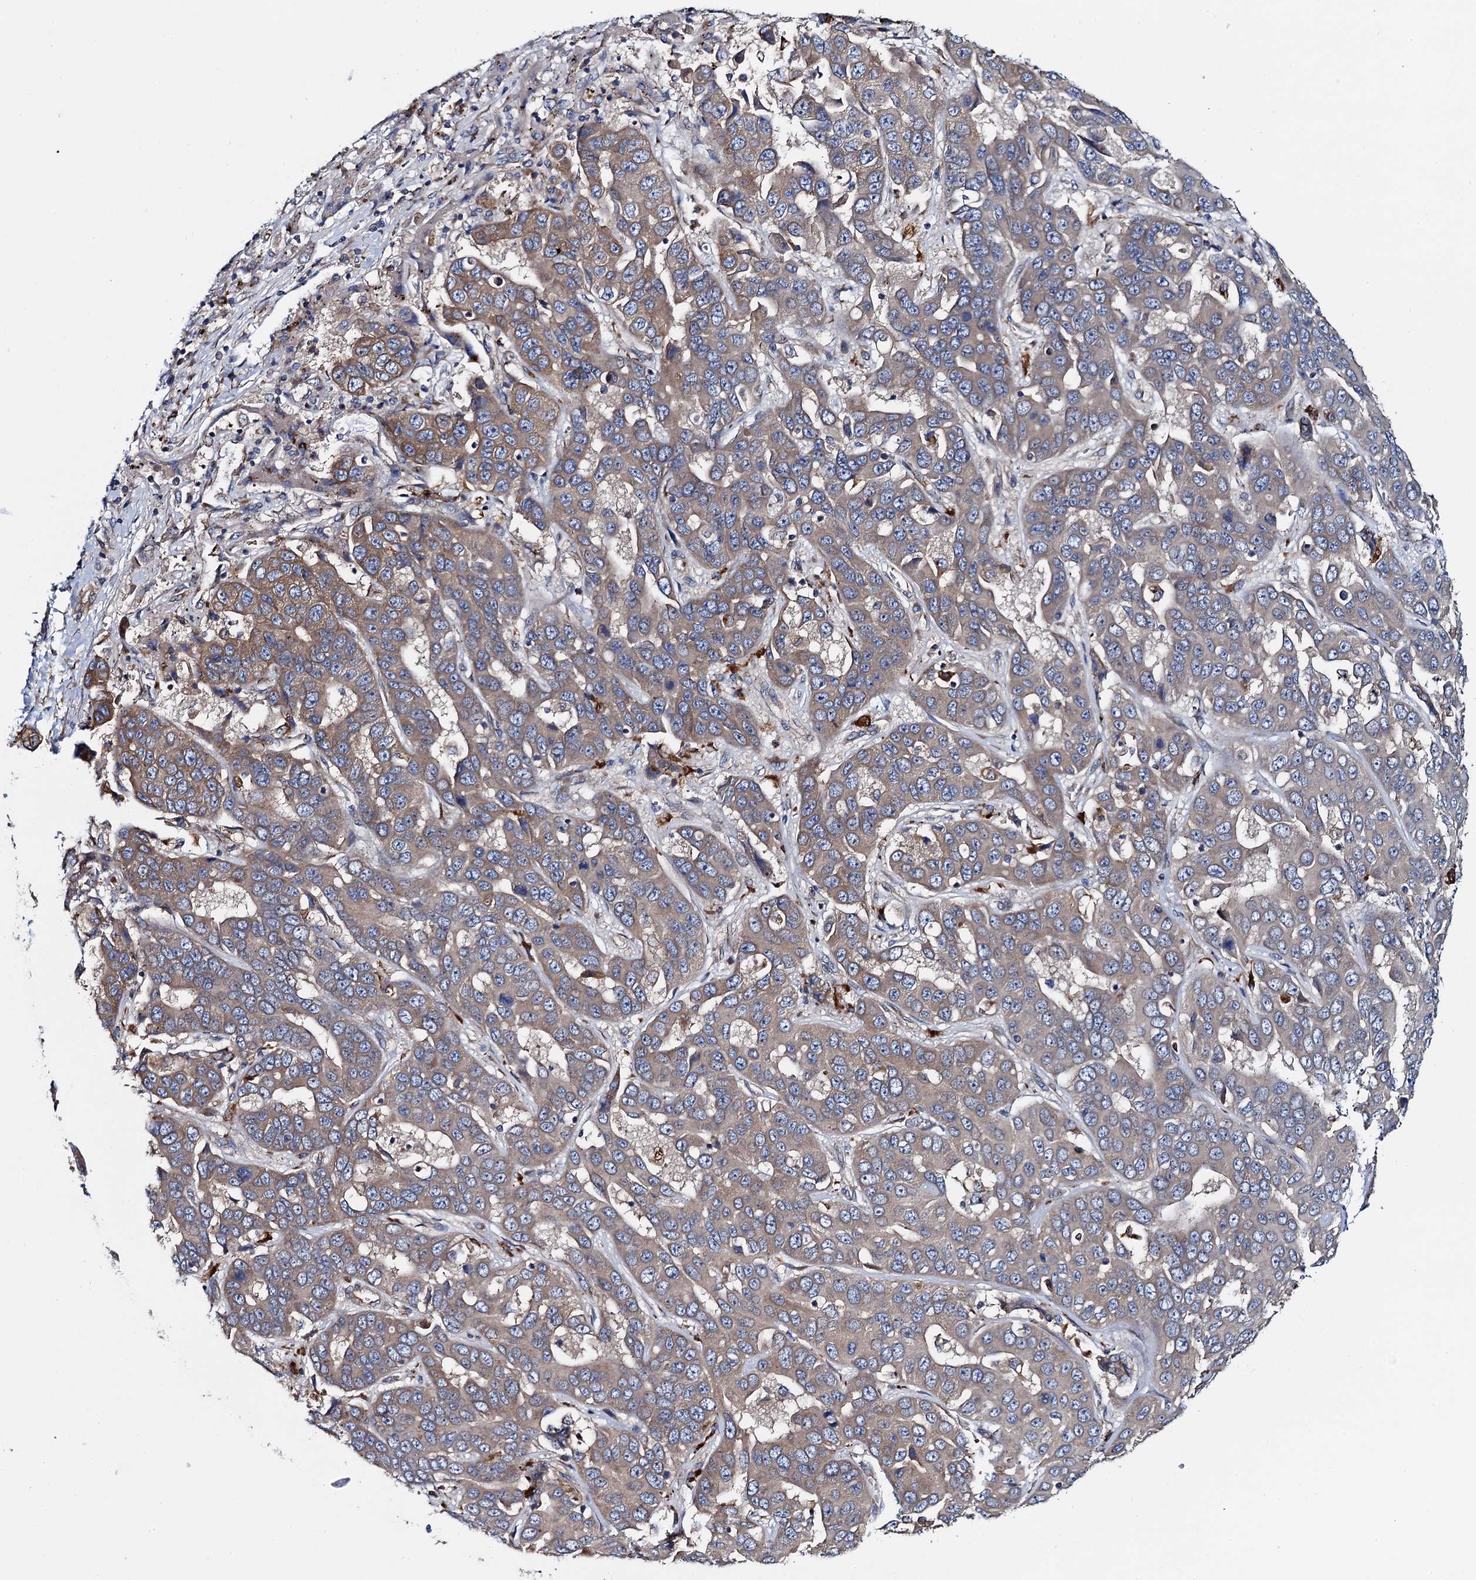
{"staining": {"intensity": "moderate", "quantity": "25%-75%", "location": "cytoplasmic/membranous"}, "tissue": "liver cancer", "cell_type": "Tumor cells", "image_type": "cancer", "snomed": [{"axis": "morphology", "description": "Cholangiocarcinoma"}, {"axis": "topography", "description": "Liver"}], "caption": "Moderate cytoplasmic/membranous protein positivity is appreciated in approximately 25%-75% of tumor cells in liver cancer (cholangiocarcinoma).", "gene": "ADCY9", "patient": {"sex": "female", "age": 52}}